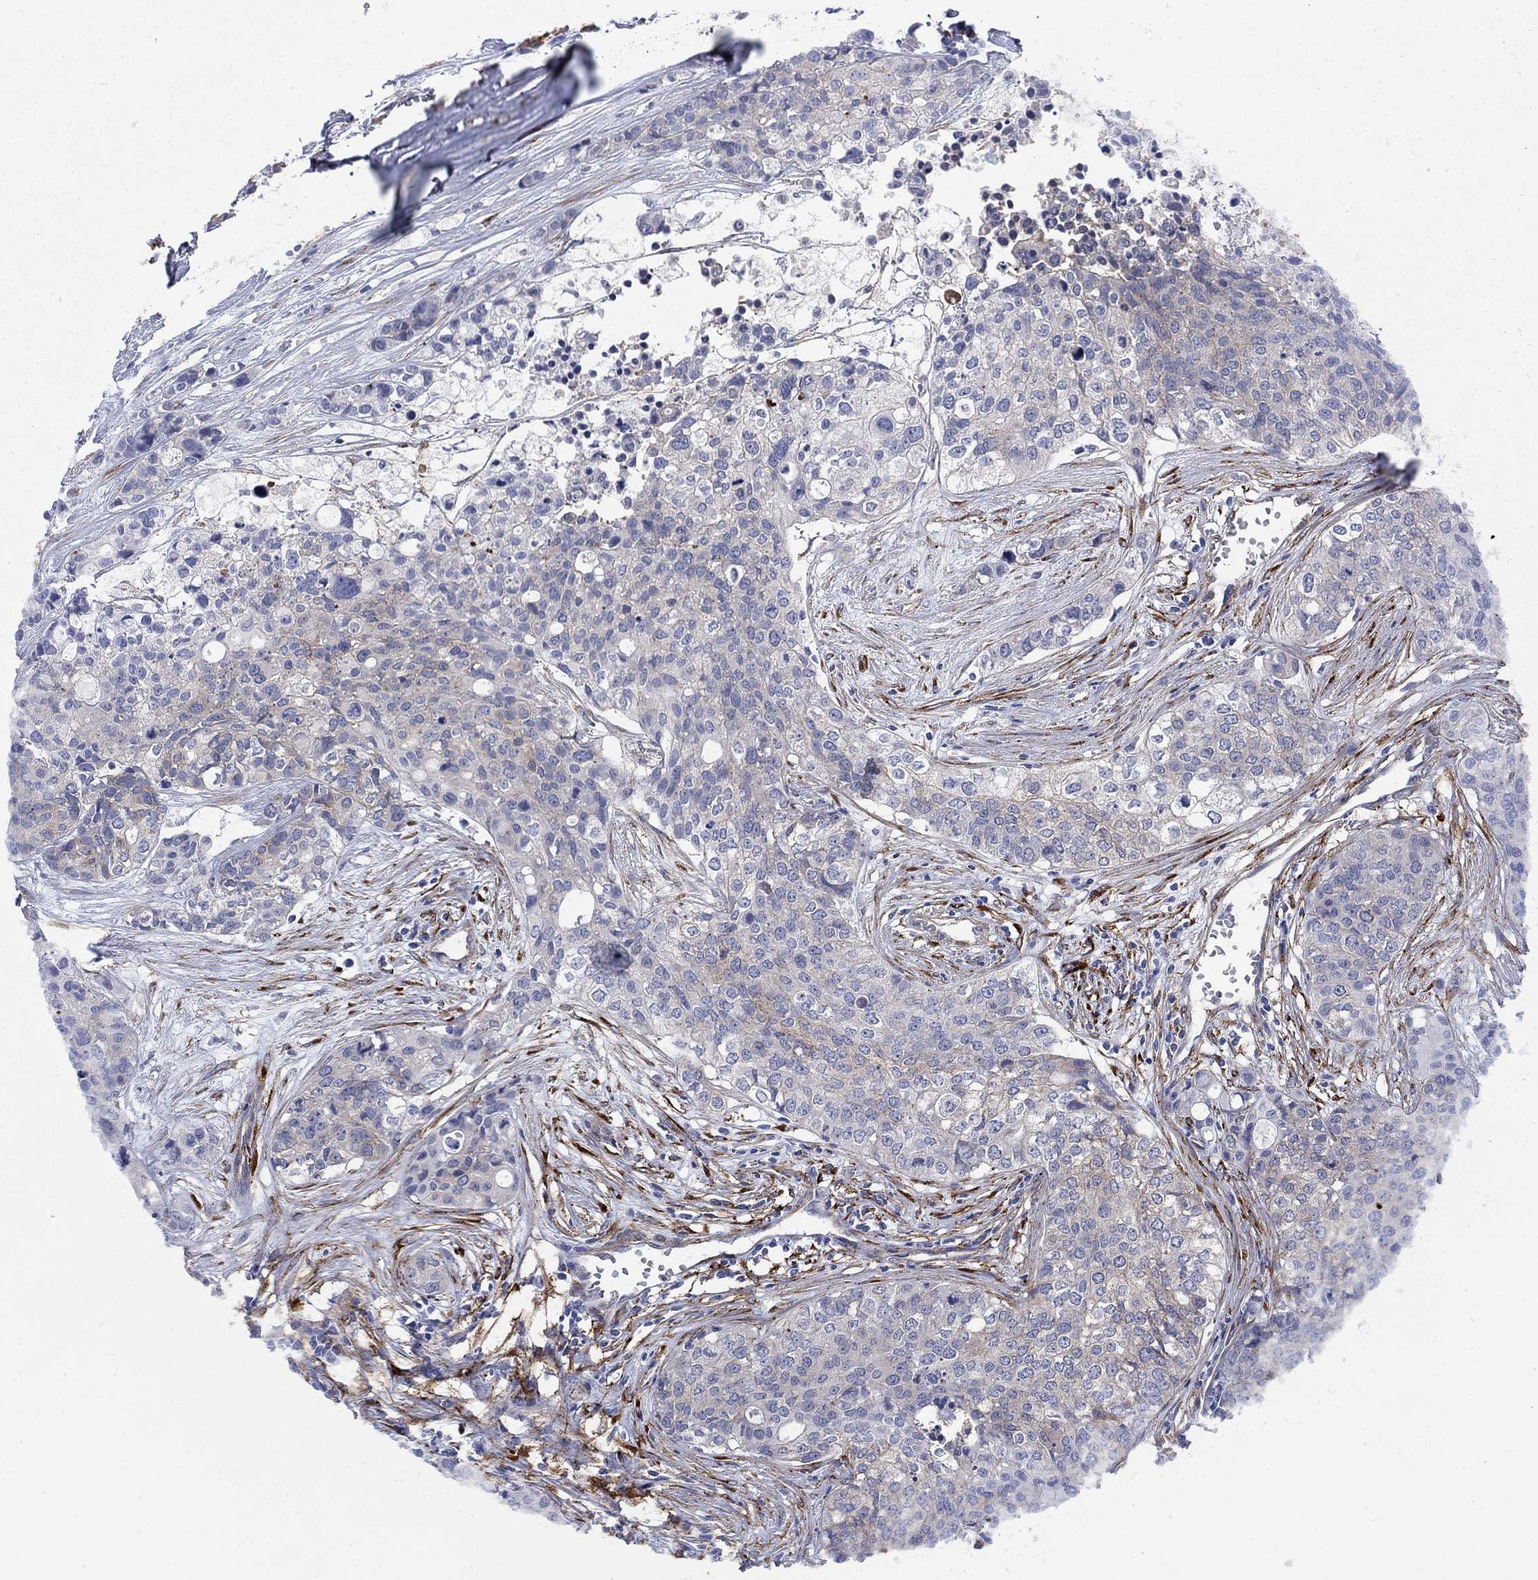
{"staining": {"intensity": "weak", "quantity": "<25%", "location": "cytoplasmic/membranous"}, "tissue": "carcinoid", "cell_type": "Tumor cells", "image_type": "cancer", "snomed": [{"axis": "morphology", "description": "Carcinoid, malignant, NOS"}, {"axis": "topography", "description": "Colon"}], "caption": "This is a micrograph of immunohistochemistry (IHC) staining of carcinoid, which shows no expression in tumor cells.", "gene": "SEPTIN8", "patient": {"sex": "male", "age": 81}}